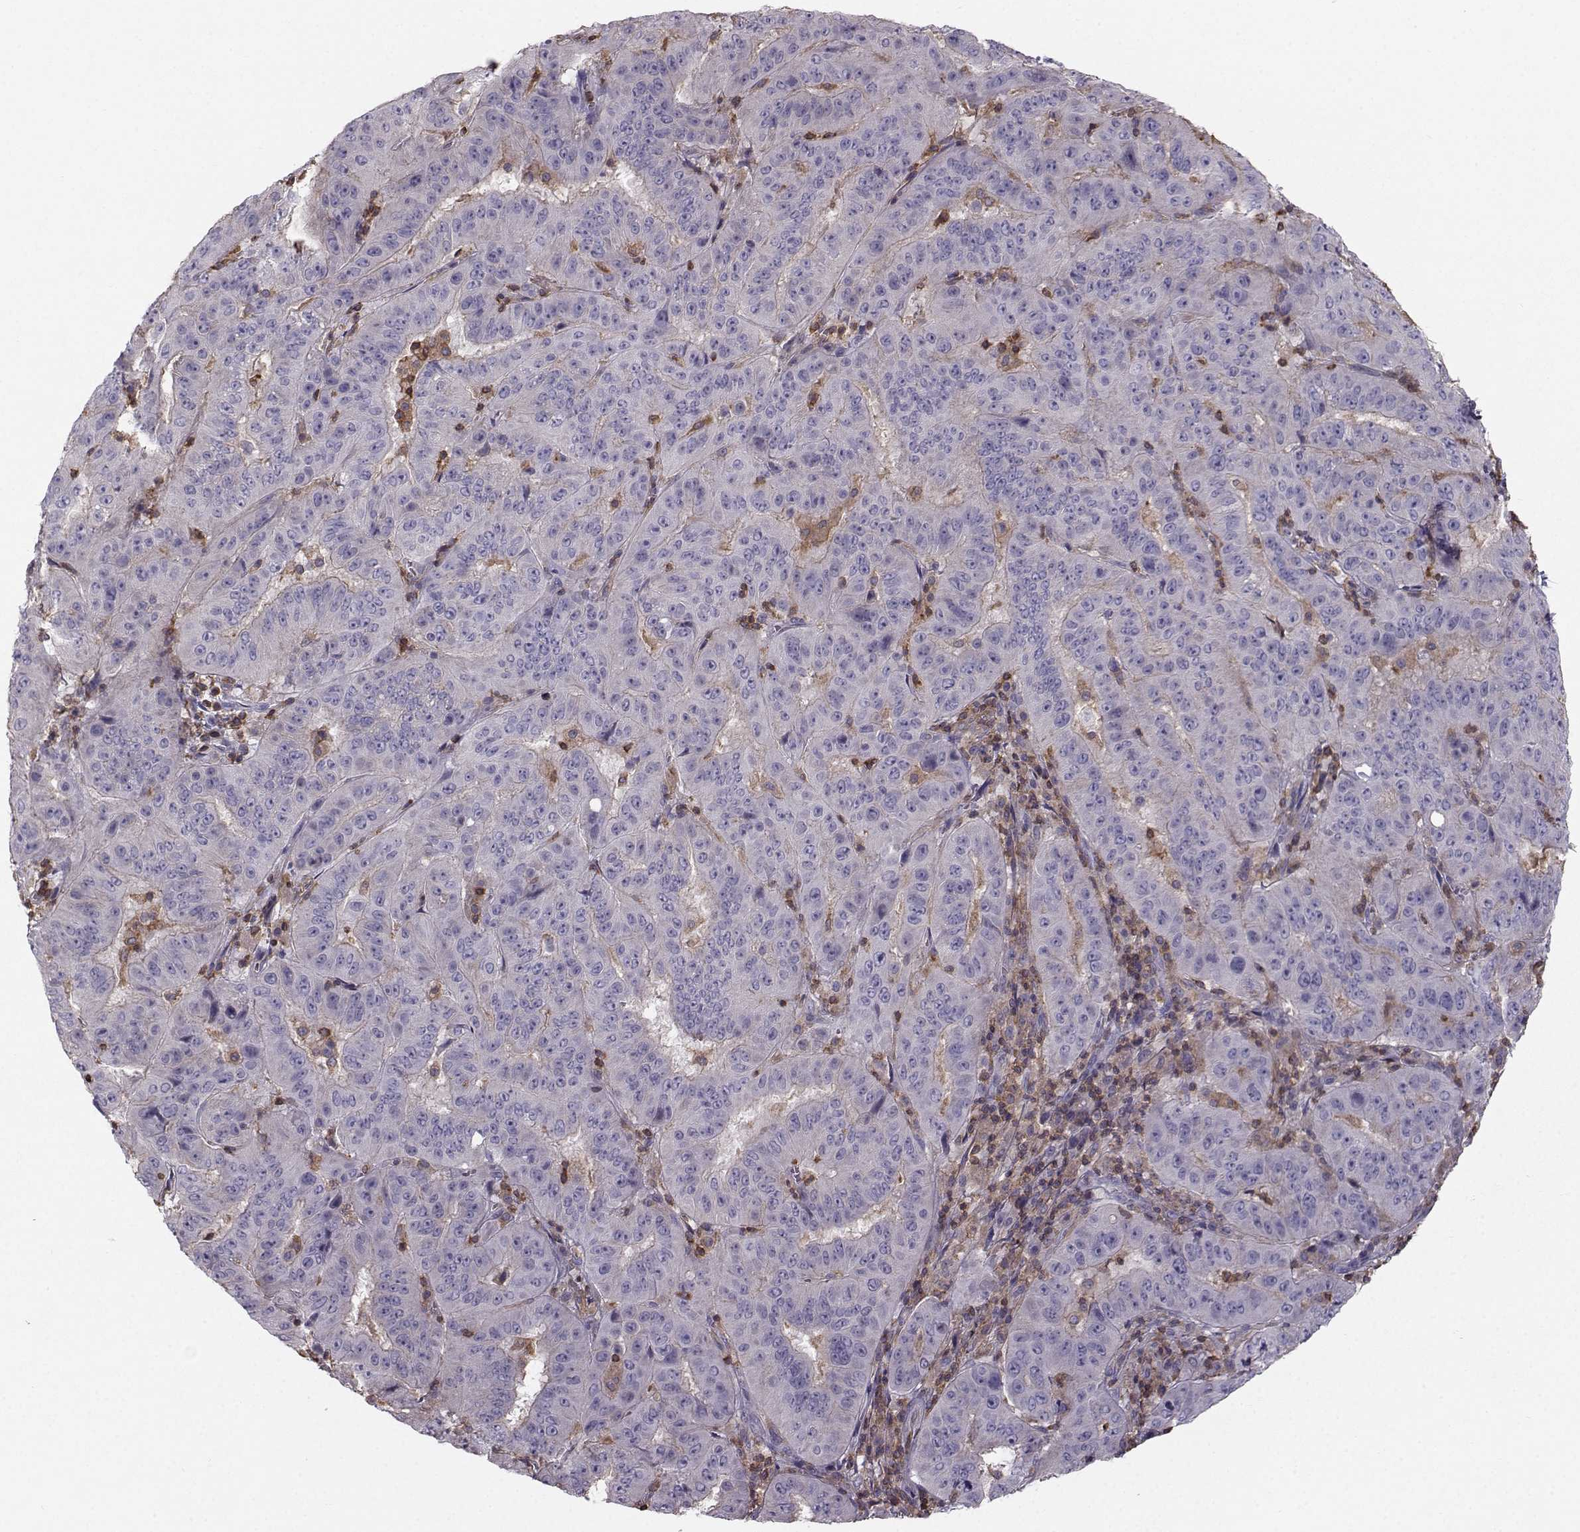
{"staining": {"intensity": "negative", "quantity": "none", "location": "none"}, "tissue": "pancreatic cancer", "cell_type": "Tumor cells", "image_type": "cancer", "snomed": [{"axis": "morphology", "description": "Adenocarcinoma, NOS"}, {"axis": "topography", "description": "Pancreas"}], "caption": "A photomicrograph of human pancreatic cancer is negative for staining in tumor cells. Brightfield microscopy of IHC stained with DAB (brown) and hematoxylin (blue), captured at high magnification.", "gene": "ZBTB32", "patient": {"sex": "male", "age": 63}}